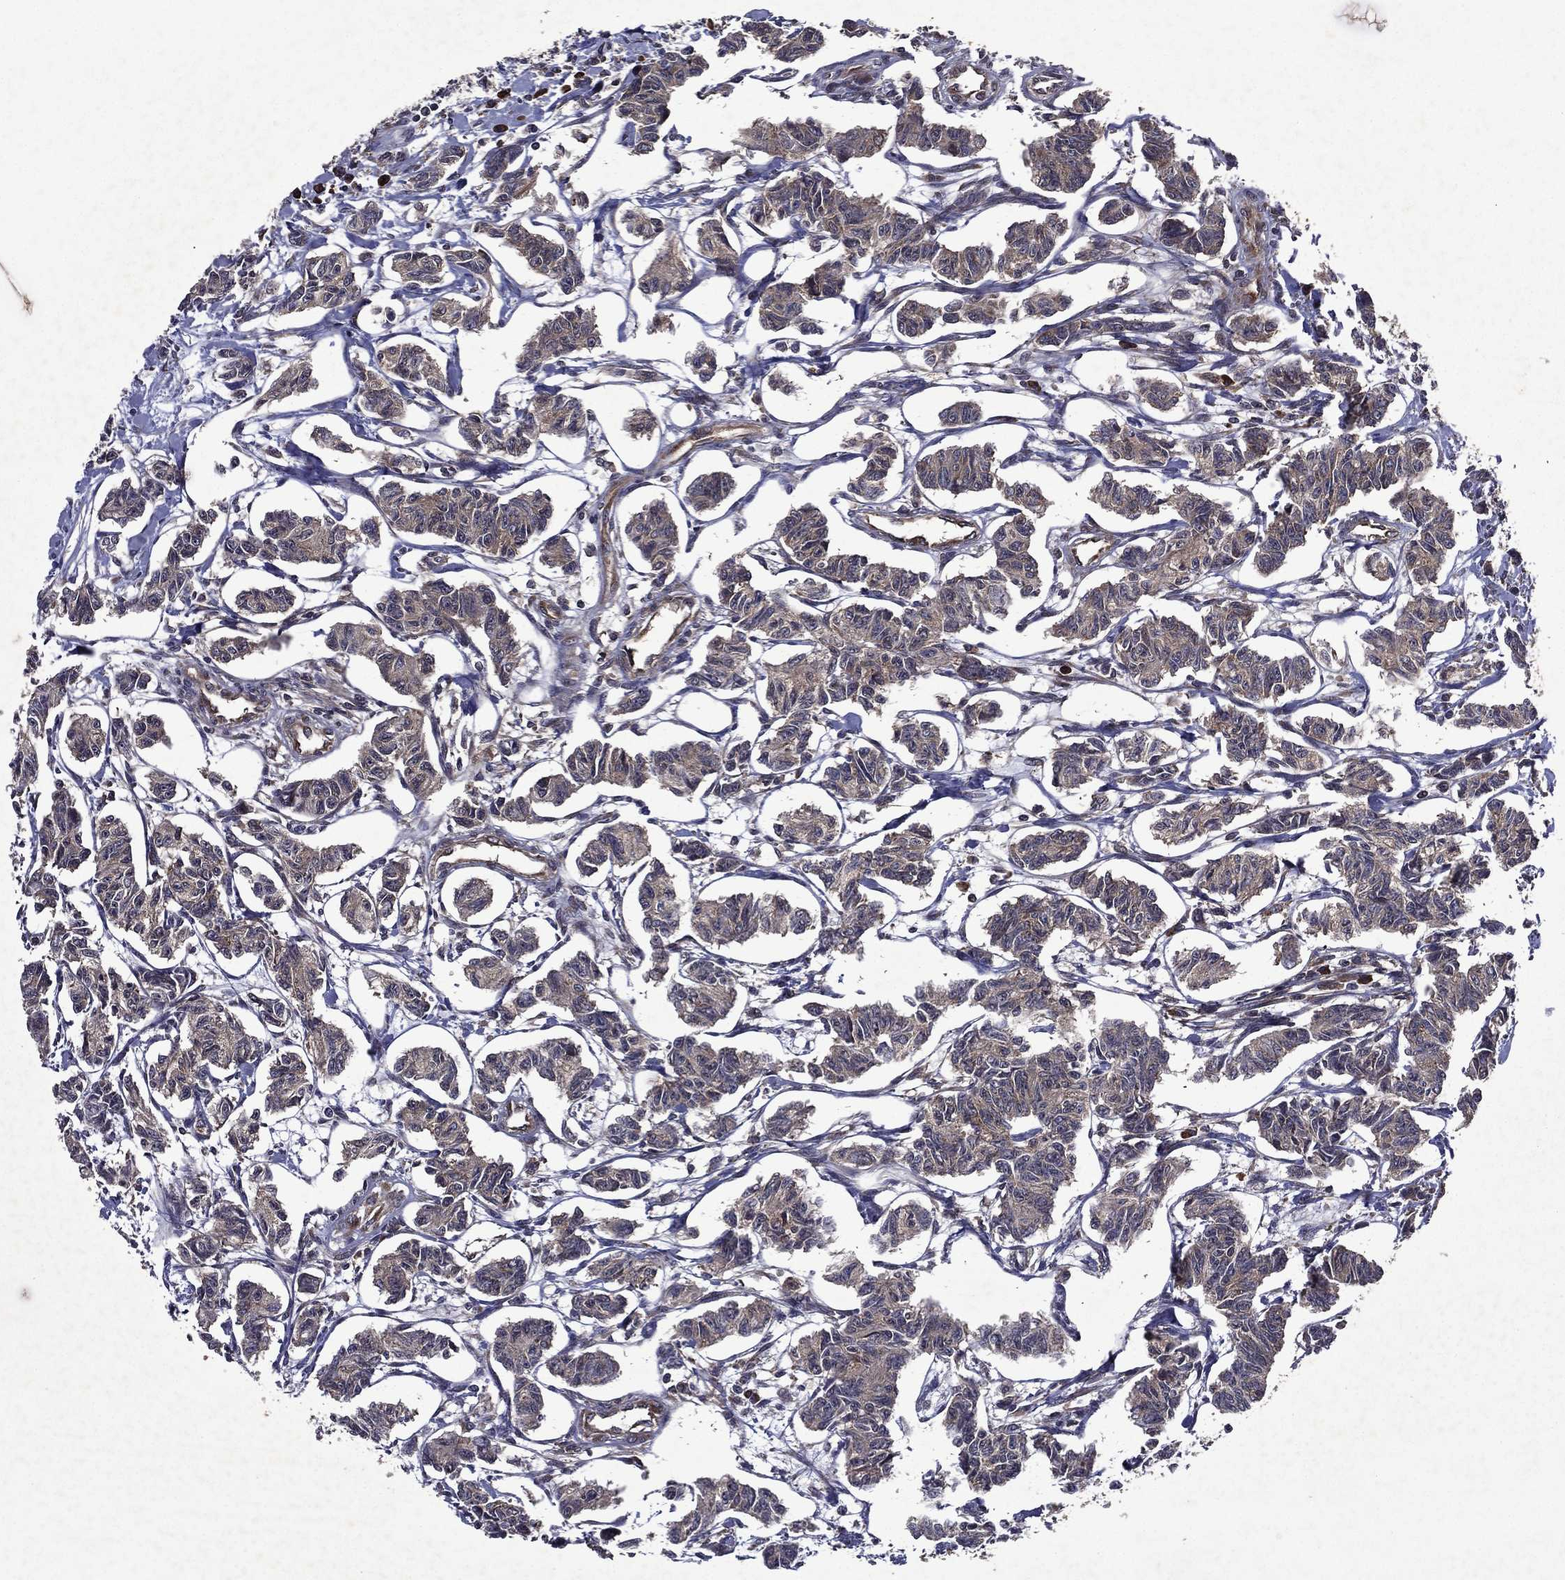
{"staining": {"intensity": "negative", "quantity": "none", "location": "none"}, "tissue": "carcinoid", "cell_type": "Tumor cells", "image_type": "cancer", "snomed": [{"axis": "morphology", "description": "Carcinoid, malignant, NOS"}, {"axis": "topography", "description": "Kidney"}], "caption": "Tumor cells are negative for protein expression in human carcinoid (malignant). Brightfield microscopy of immunohistochemistry stained with DAB (3,3'-diaminobenzidine) (brown) and hematoxylin (blue), captured at high magnification.", "gene": "EIF2B4", "patient": {"sex": "female", "age": 41}}